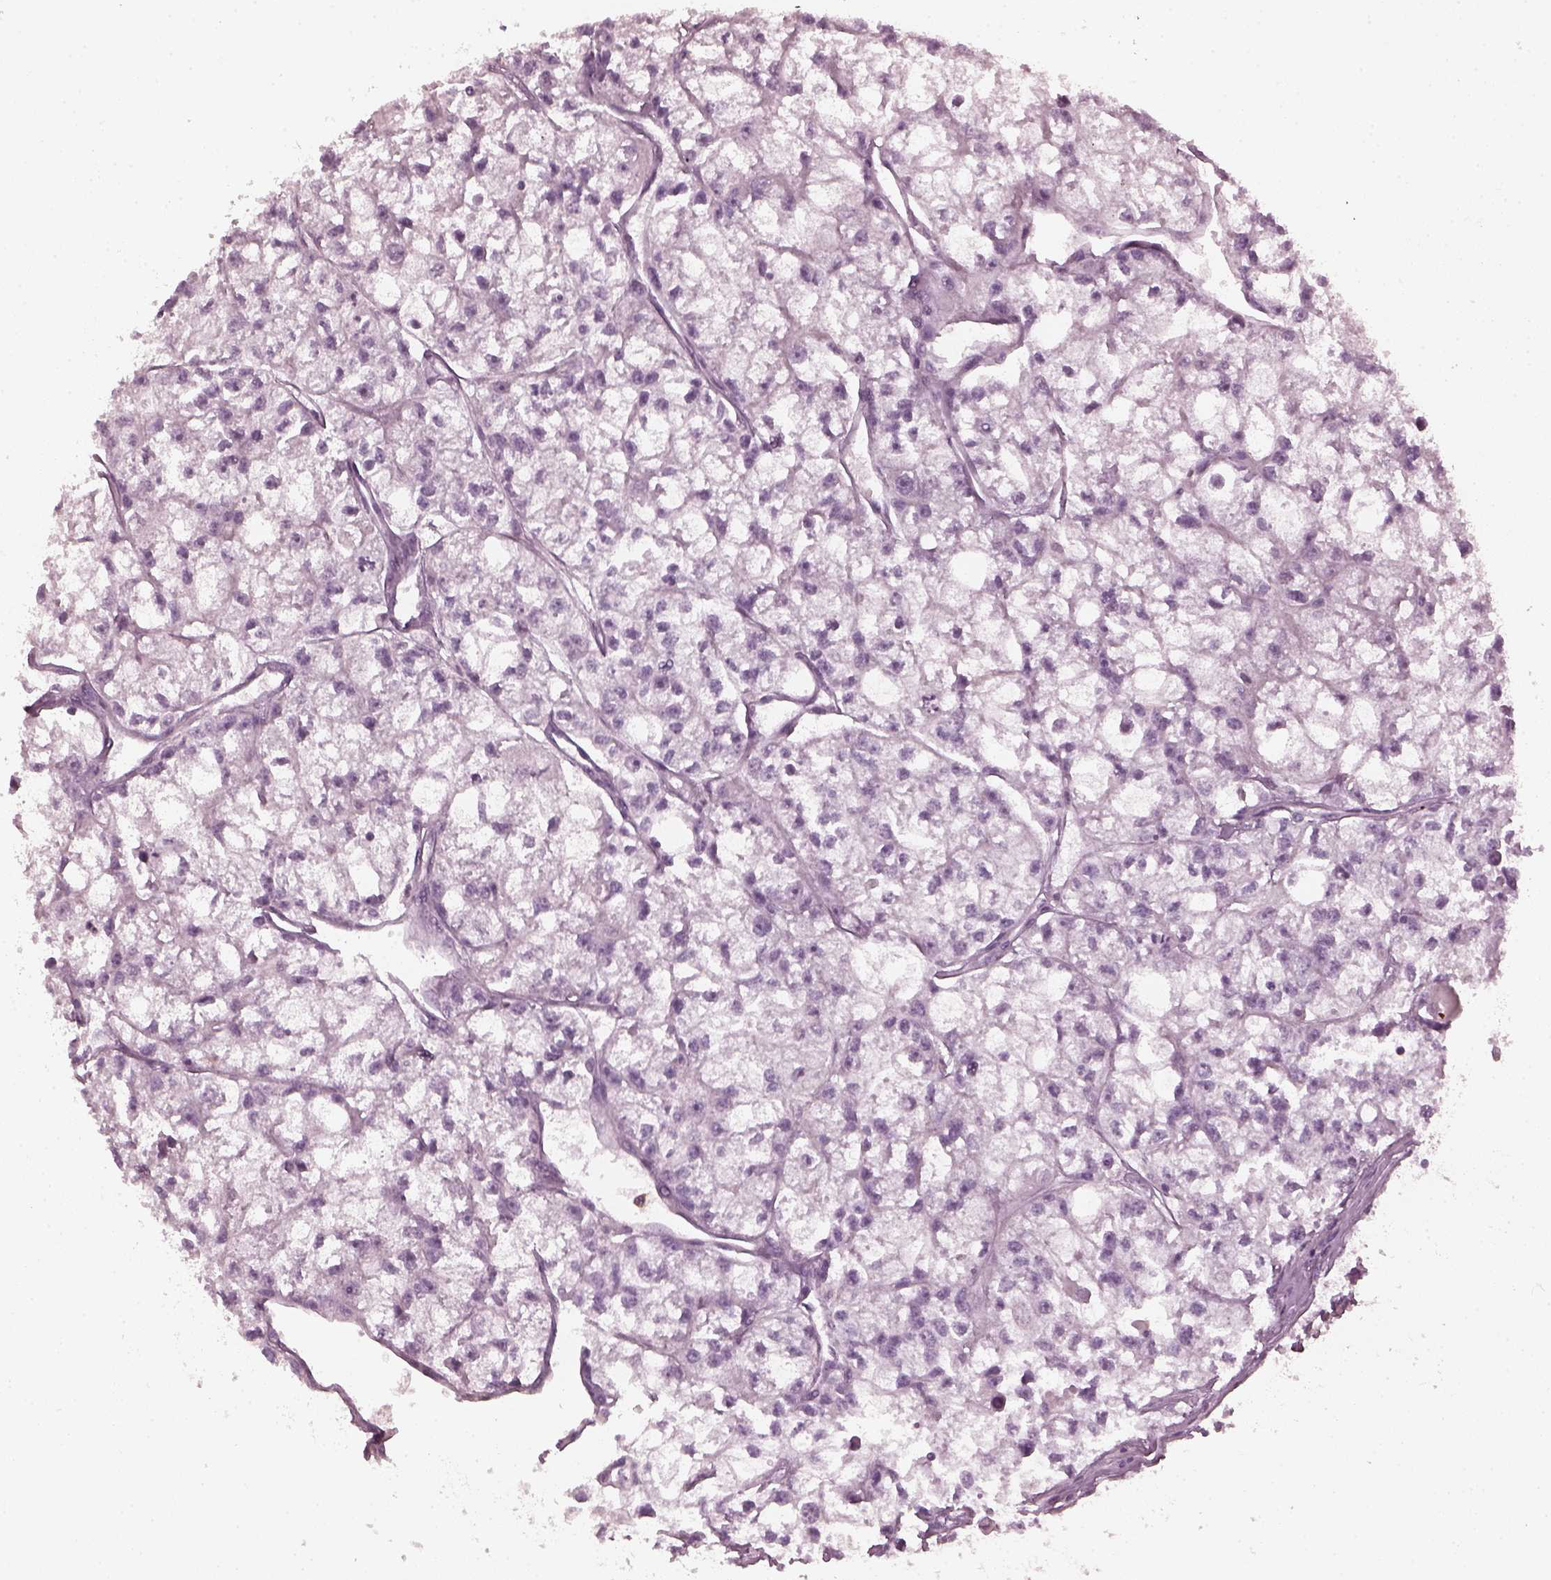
{"staining": {"intensity": "negative", "quantity": "none", "location": "none"}, "tissue": "renal cancer", "cell_type": "Tumor cells", "image_type": "cancer", "snomed": [{"axis": "morphology", "description": "Adenocarcinoma, NOS"}, {"axis": "topography", "description": "Kidney"}], "caption": "Immunohistochemical staining of renal adenocarcinoma shows no significant staining in tumor cells. Nuclei are stained in blue.", "gene": "CCDC170", "patient": {"sex": "male", "age": 56}}